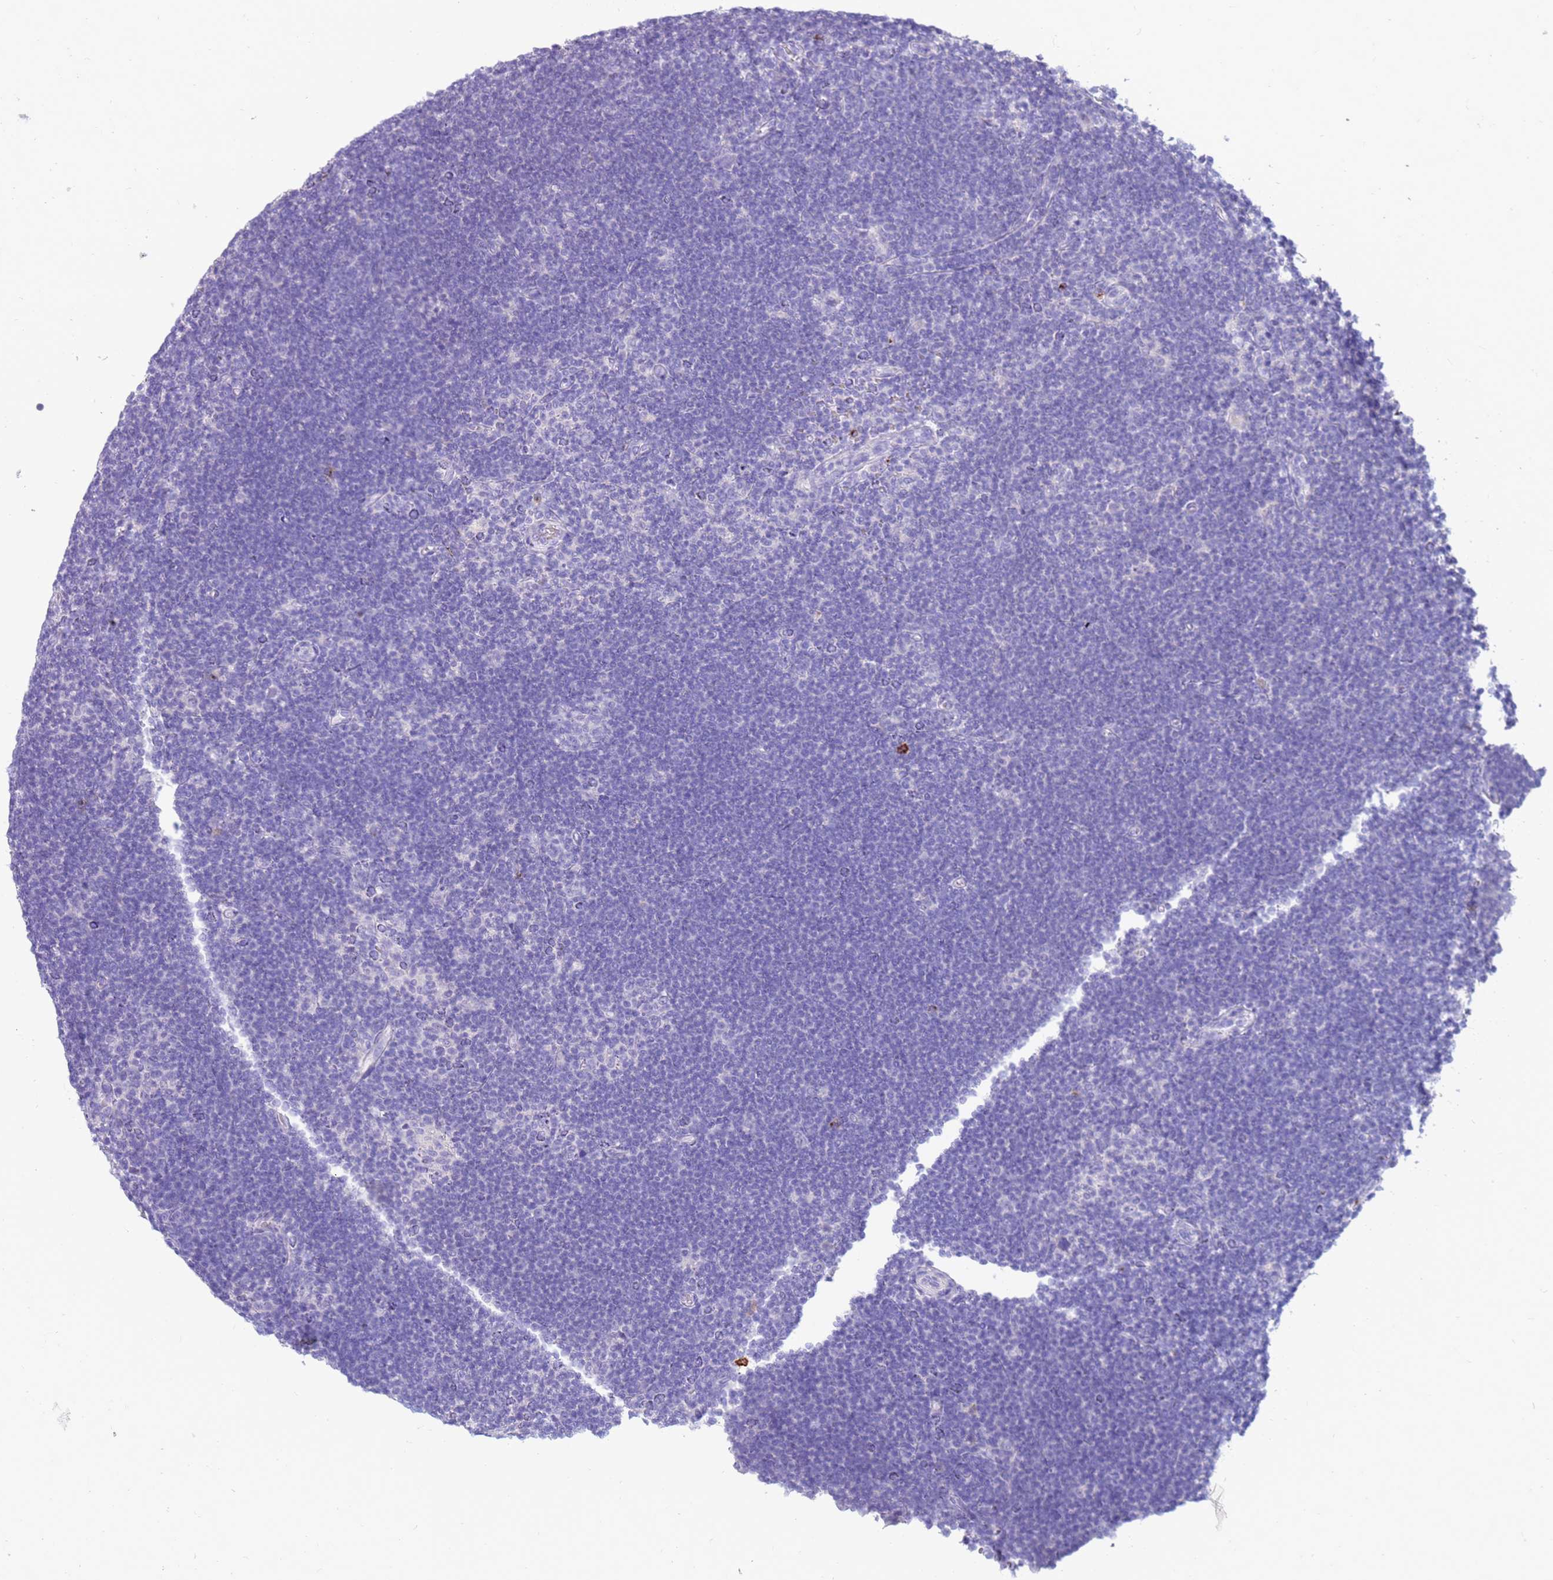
{"staining": {"intensity": "negative", "quantity": "none", "location": "none"}, "tissue": "lymphoma", "cell_type": "Tumor cells", "image_type": "cancer", "snomed": [{"axis": "morphology", "description": "Hodgkin's disease, NOS"}, {"axis": "topography", "description": "Lymph node"}], "caption": "Protein analysis of Hodgkin's disease shows no significant positivity in tumor cells.", "gene": "EVPLL", "patient": {"sex": "female", "age": 57}}